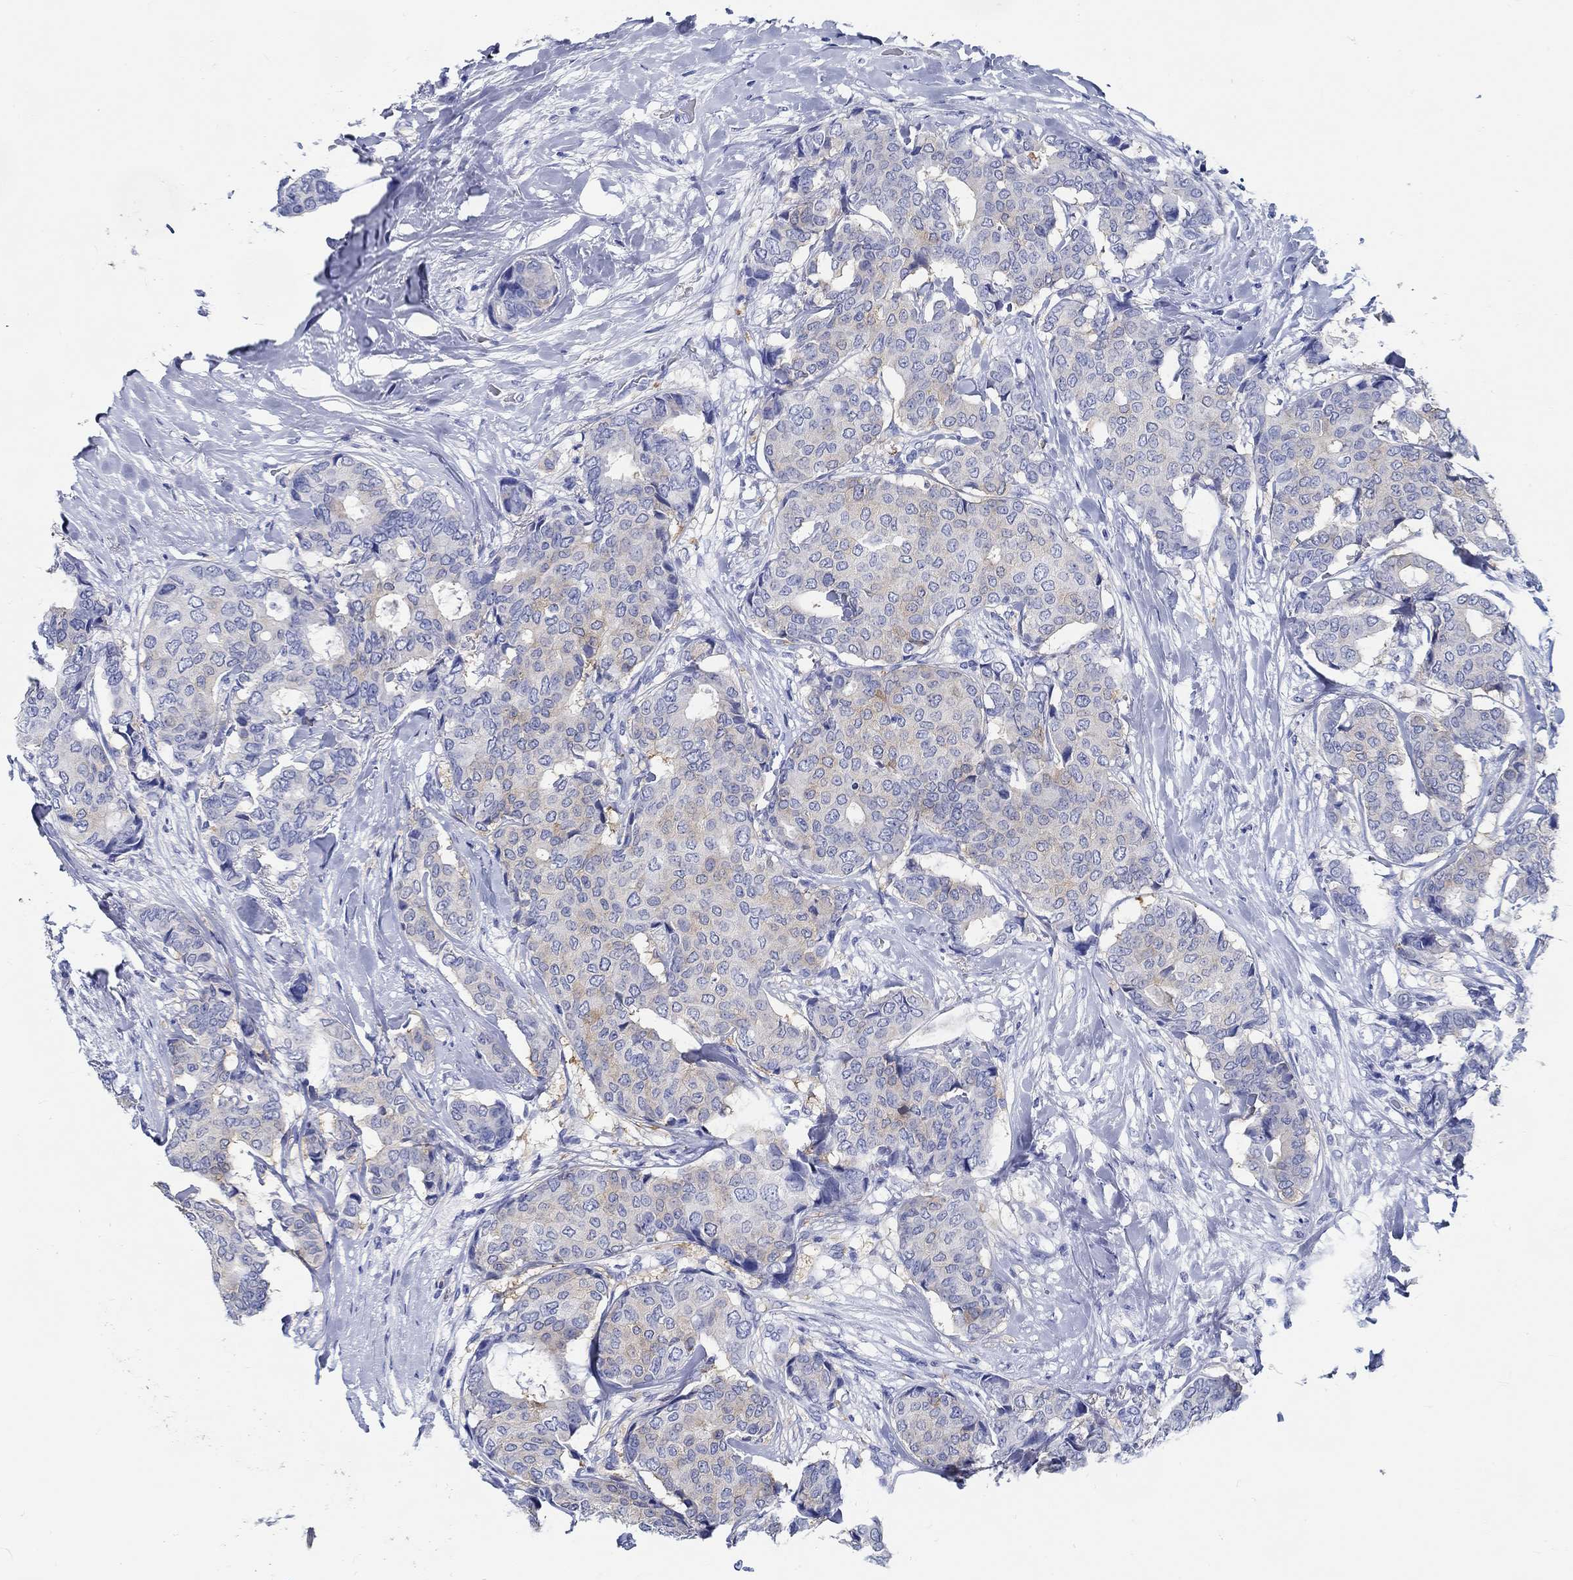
{"staining": {"intensity": "weak", "quantity": "<25%", "location": "cytoplasmic/membranous"}, "tissue": "breast cancer", "cell_type": "Tumor cells", "image_type": "cancer", "snomed": [{"axis": "morphology", "description": "Duct carcinoma"}, {"axis": "topography", "description": "Breast"}], "caption": "DAB immunohistochemical staining of human intraductal carcinoma (breast) shows no significant staining in tumor cells.", "gene": "FBXO2", "patient": {"sex": "female", "age": 75}}